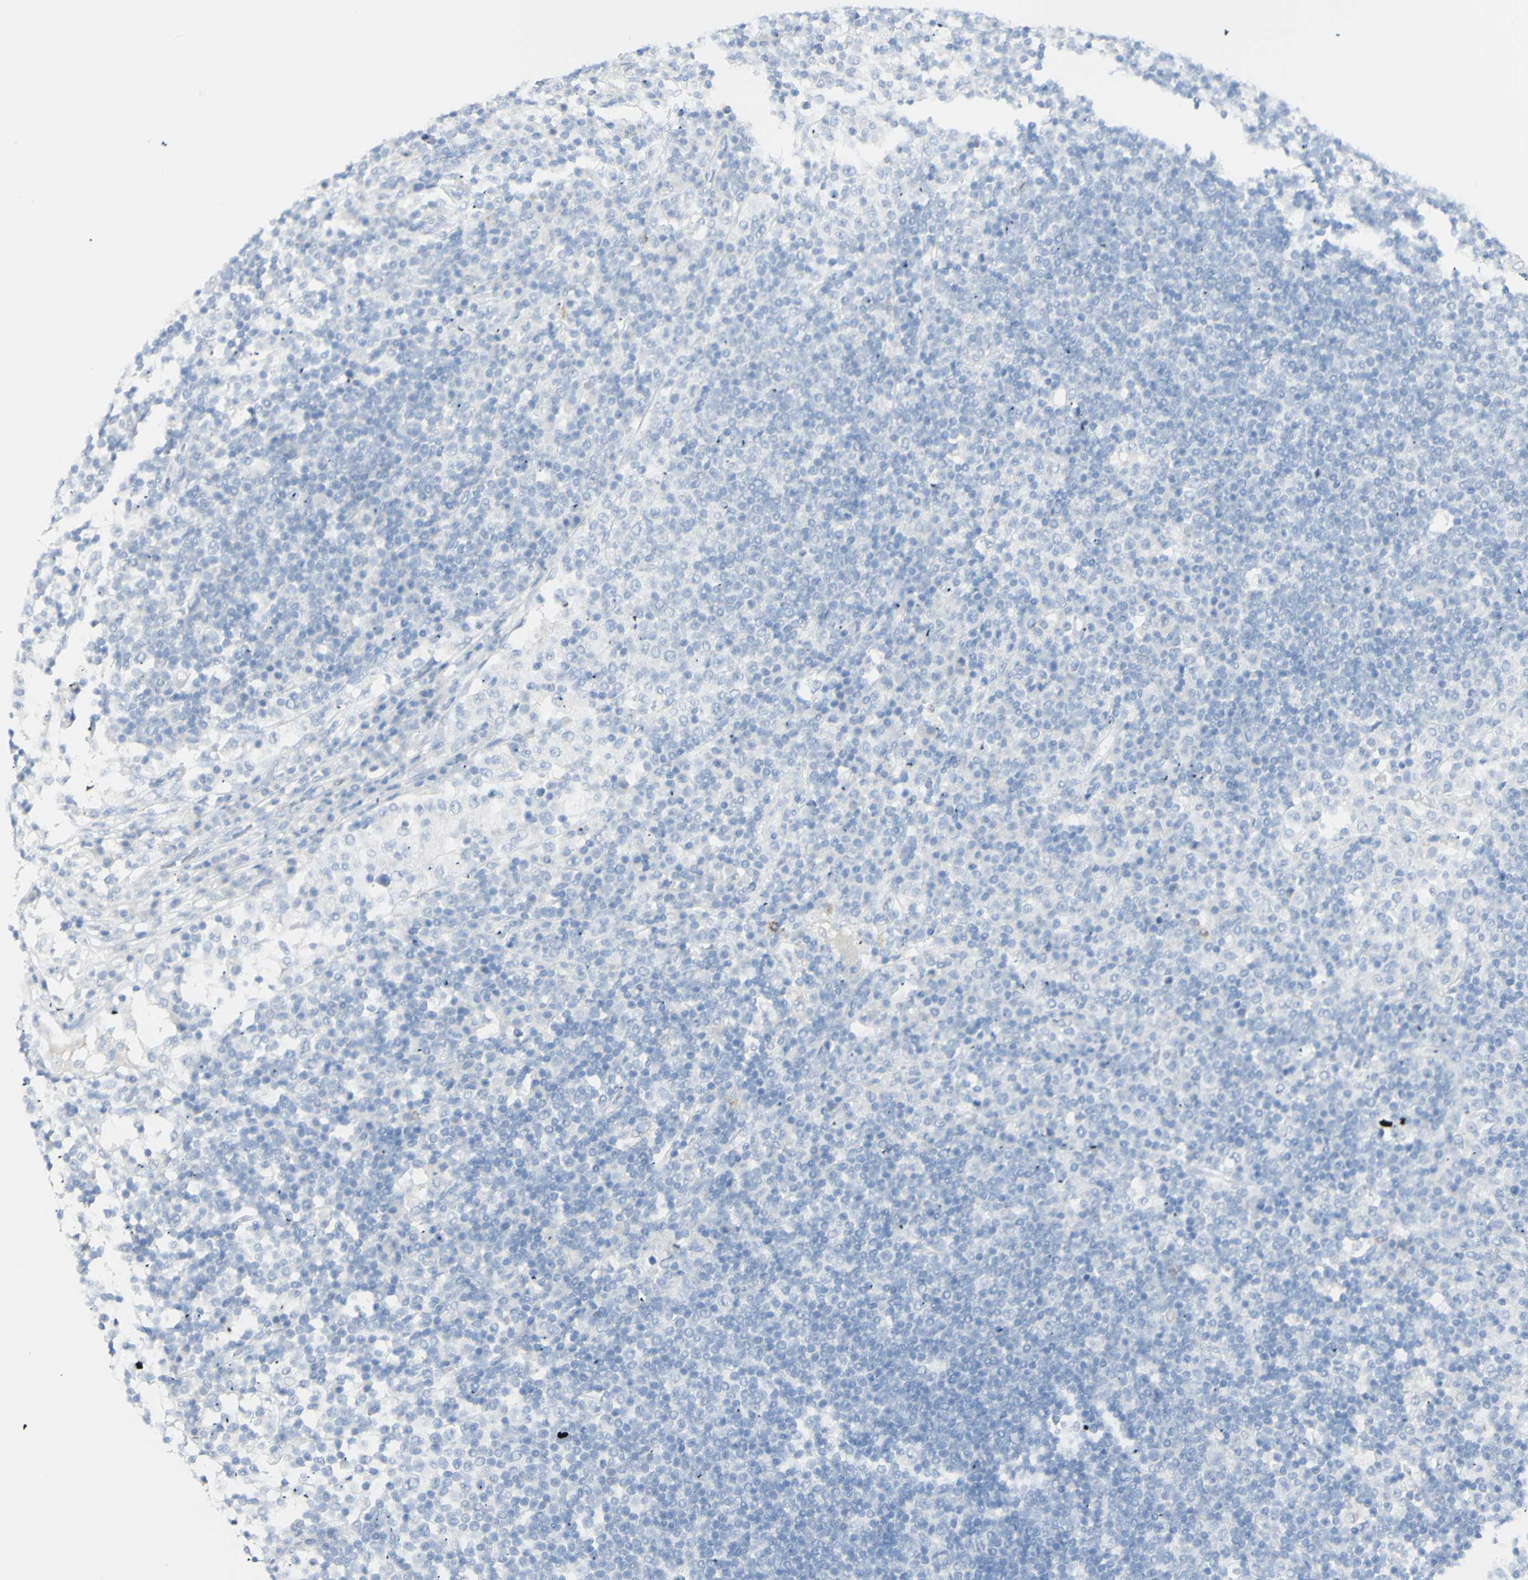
{"staining": {"intensity": "negative", "quantity": "none", "location": "none"}, "tissue": "lymph node", "cell_type": "Germinal center cells", "image_type": "normal", "snomed": [{"axis": "morphology", "description": "Normal tissue, NOS"}, {"axis": "topography", "description": "Lymph node"}], "caption": "IHC of normal human lymph node reveals no staining in germinal center cells.", "gene": "LETM1", "patient": {"sex": "female", "age": 53}}